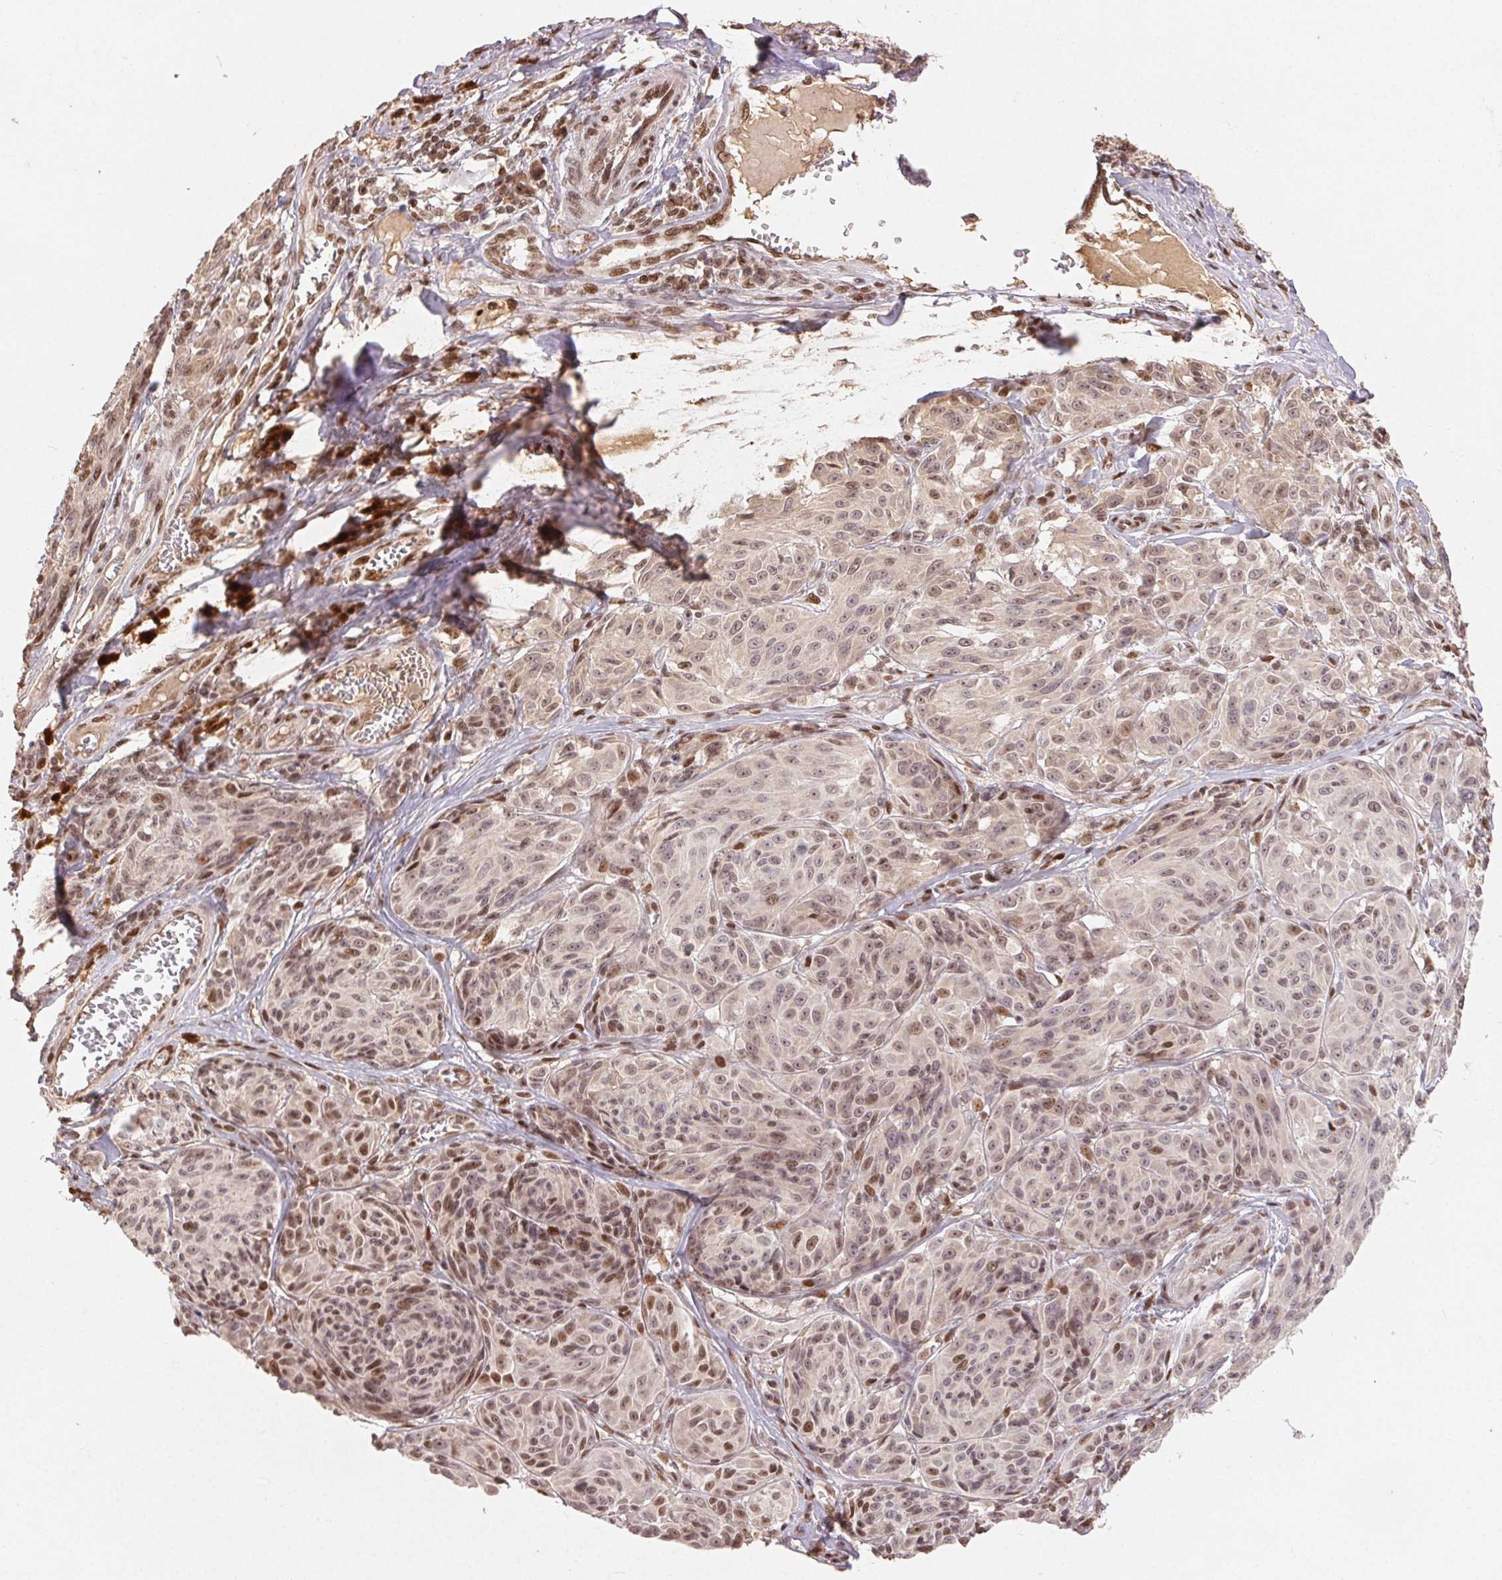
{"staining": {"intensity": "moderate", "quantity": ">75%", "location": "nuclear"}, "tissue": "melanoma", "cell_type": "Tumor cells", "image_type": "cancer", "snomed": [{"axis": "morphology", "description": "Malignant melanoma, NOS"}, {"axis": "topography", "description": "Skin"}], "caption": "A medium amount of moderate nuclear positivity is seen in approximately >75% of tumor cells in malignant melanoma tissue.", "gene": "MAPKAPK2", "patient": {"sex": "male", "age": 91}}